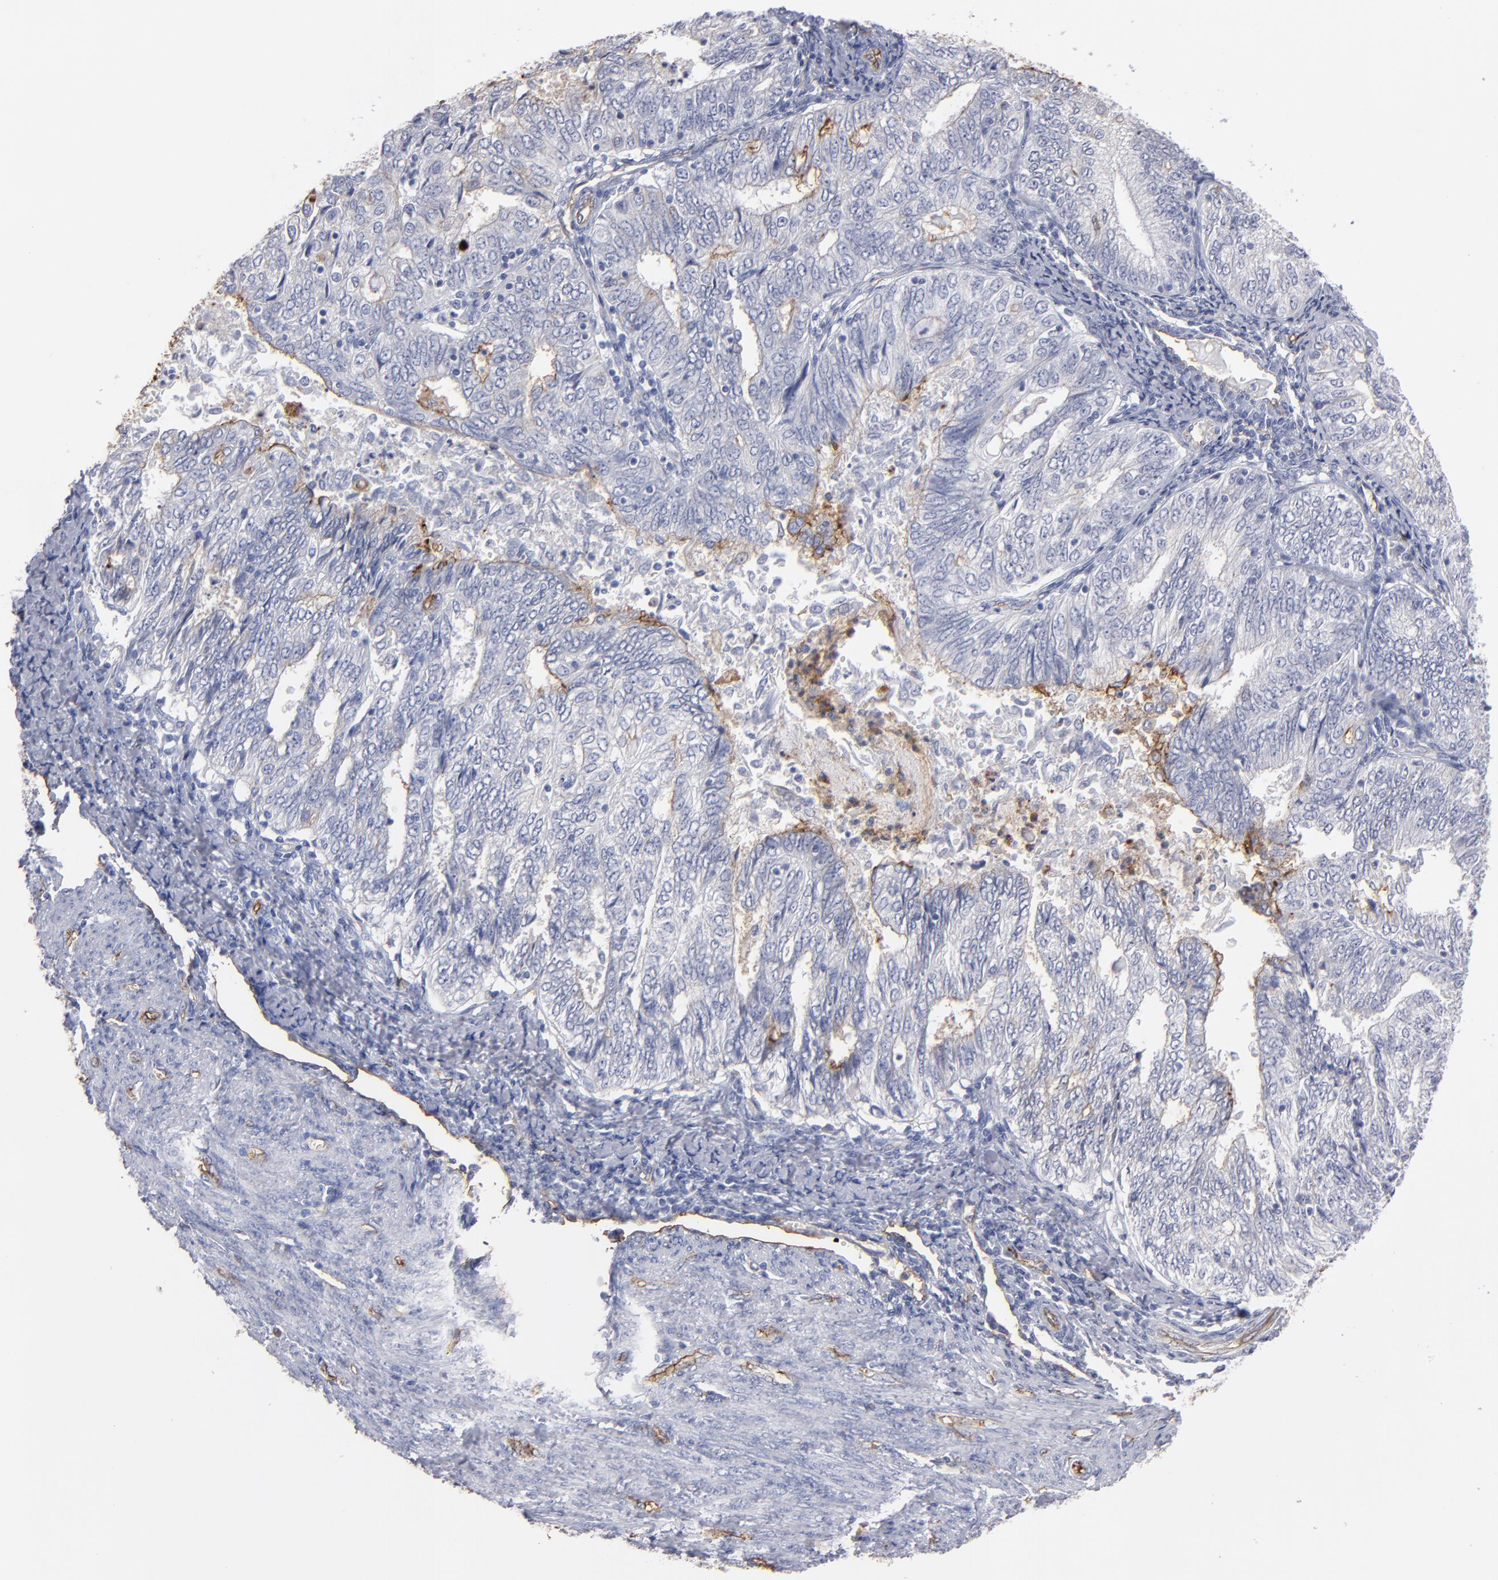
{"staining": {"intensity": "weak", "quantity": "<25%", "location": "cytoplasmic/membranous"}, "tissue": "endometrial cancer", "cell_type": "Tumor cells", "image_type": "cancer", "snomed": [{"axis": "morphology", "description": "Adenocarcinoma, NOS"}, {"axis": "topography", "description": "Endometrium"}], "caption": "IHC histopathology image of neoplastic tissue: human adenocarcinoma (endometrial) stained with DAB demonstrates no significant protein positivity in tumor cells.", "gene": "TM4SF1", "patient": {"sex": "female", "age": 69}}